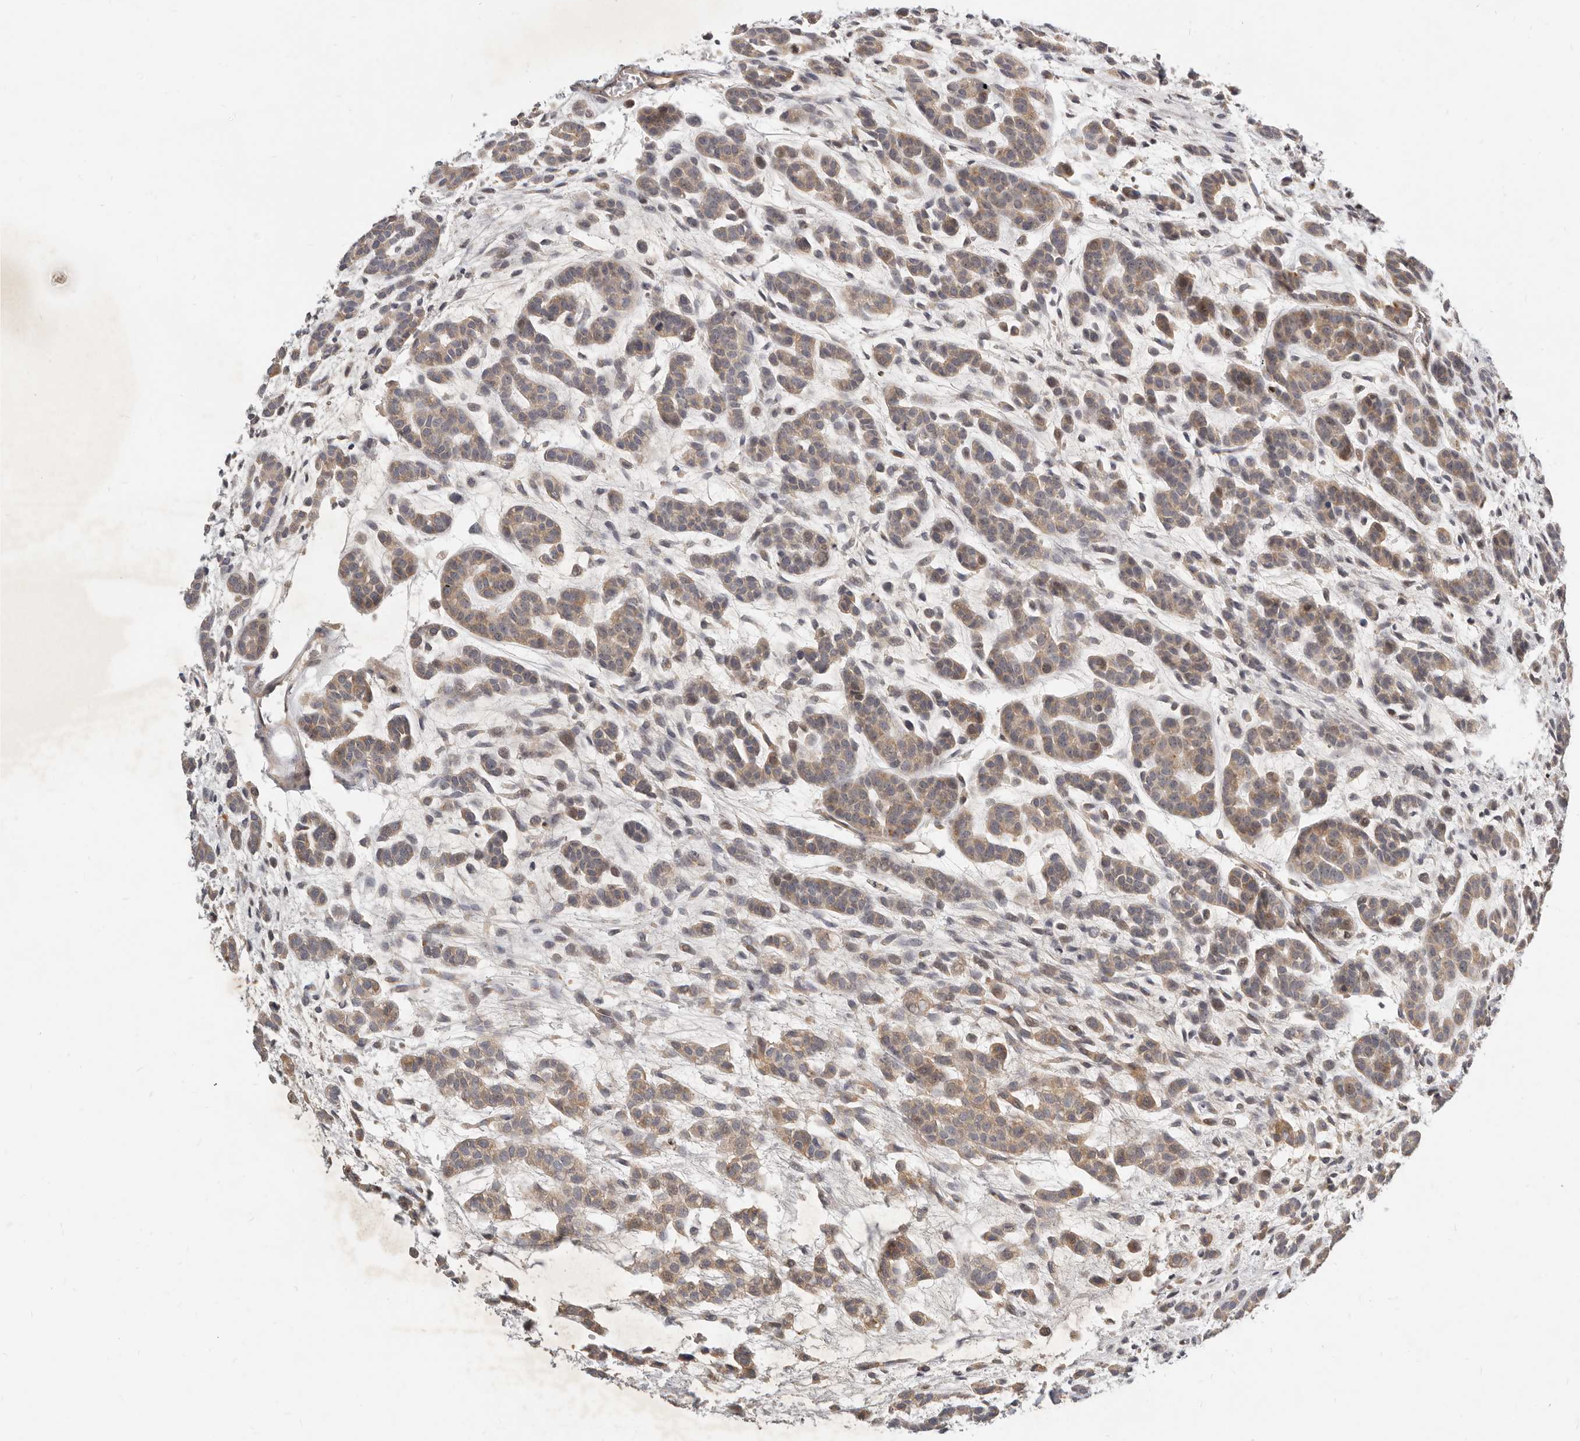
{"staining": {"intensity": "weak", "quantity": ">75%", "location": "cytoplasmic/membranous"}, "tissue": "head and neck cancer", "cell_type": "Tumor cells", "image_type": "cancer", "snomed": [{"axis": "morphology", "description": "Adenocarcinoma, NOS"}, {"axis": "morphology", "description": "Adenoma, NOS"}, {"axis": "topography", "description": "Head-Neck"}], "caption": "Immunohistochemical staining of human head and neck cancer shows low levels of weak cytoplasmic/membranous expression in approximately >75% of tumor cells.", "gene": "MICALL2", "patient": {"sex": "female", "age": 55}}